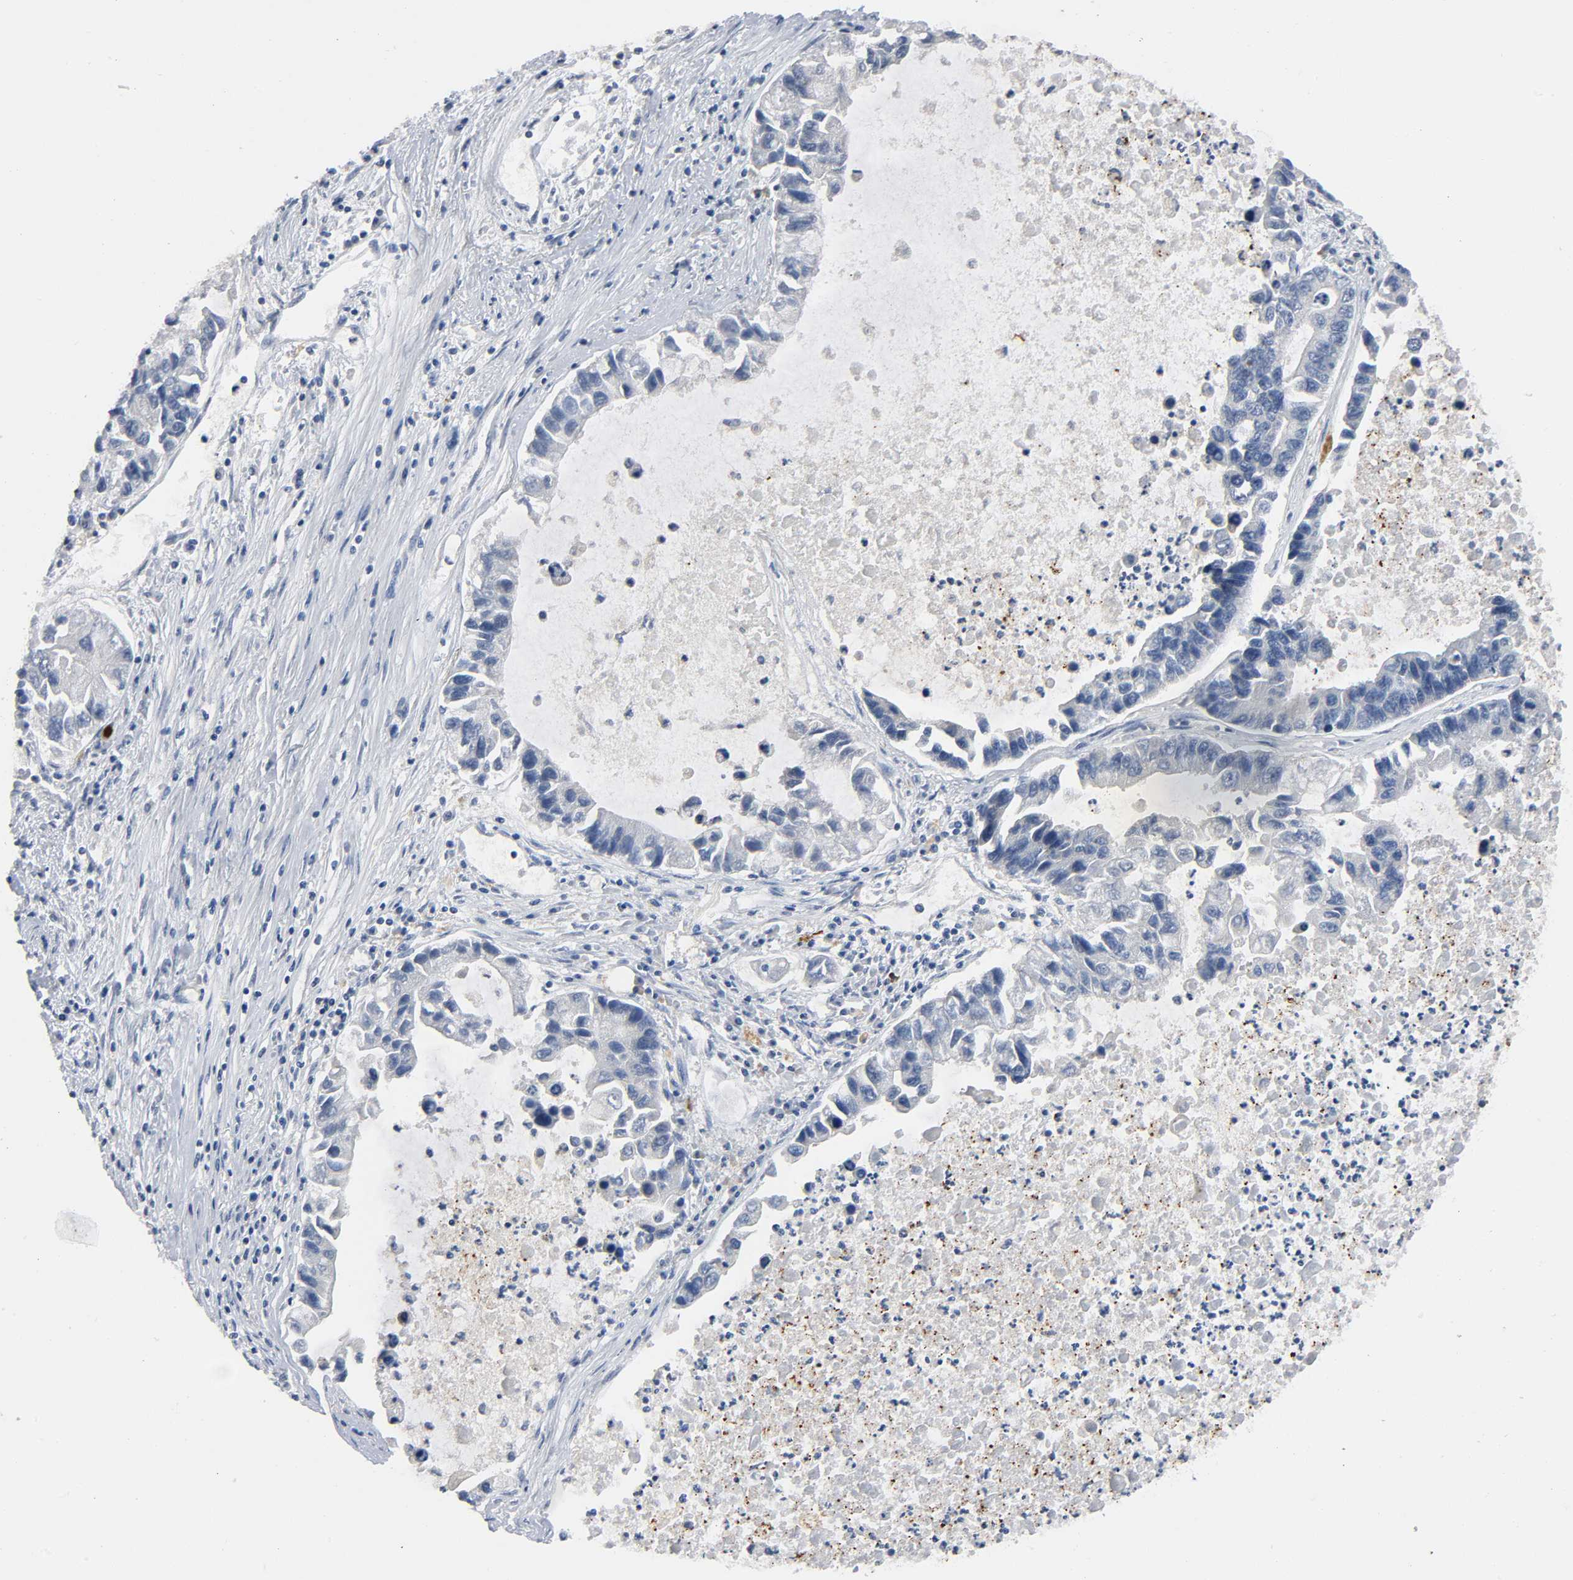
{"staining": {"intensity": "weak", "quantity": "<25%", "location": "cytoplasmic/membranous"}, "tissue": "lung cancer", "cell_type": "Tumor cells", "image_type": "cancer", "snomed": [{"axis": "morphology", "description": "Adenocarcinoma, NOS"}, {"axis": "topography", "description": "Lung"}], "caption": "Human lung adenocarcinoma stained for a protein using IHC exhibits no staining in tumor cells.", "gene": "HDAC6", "patient": {"sex": "female", "age": 51}}